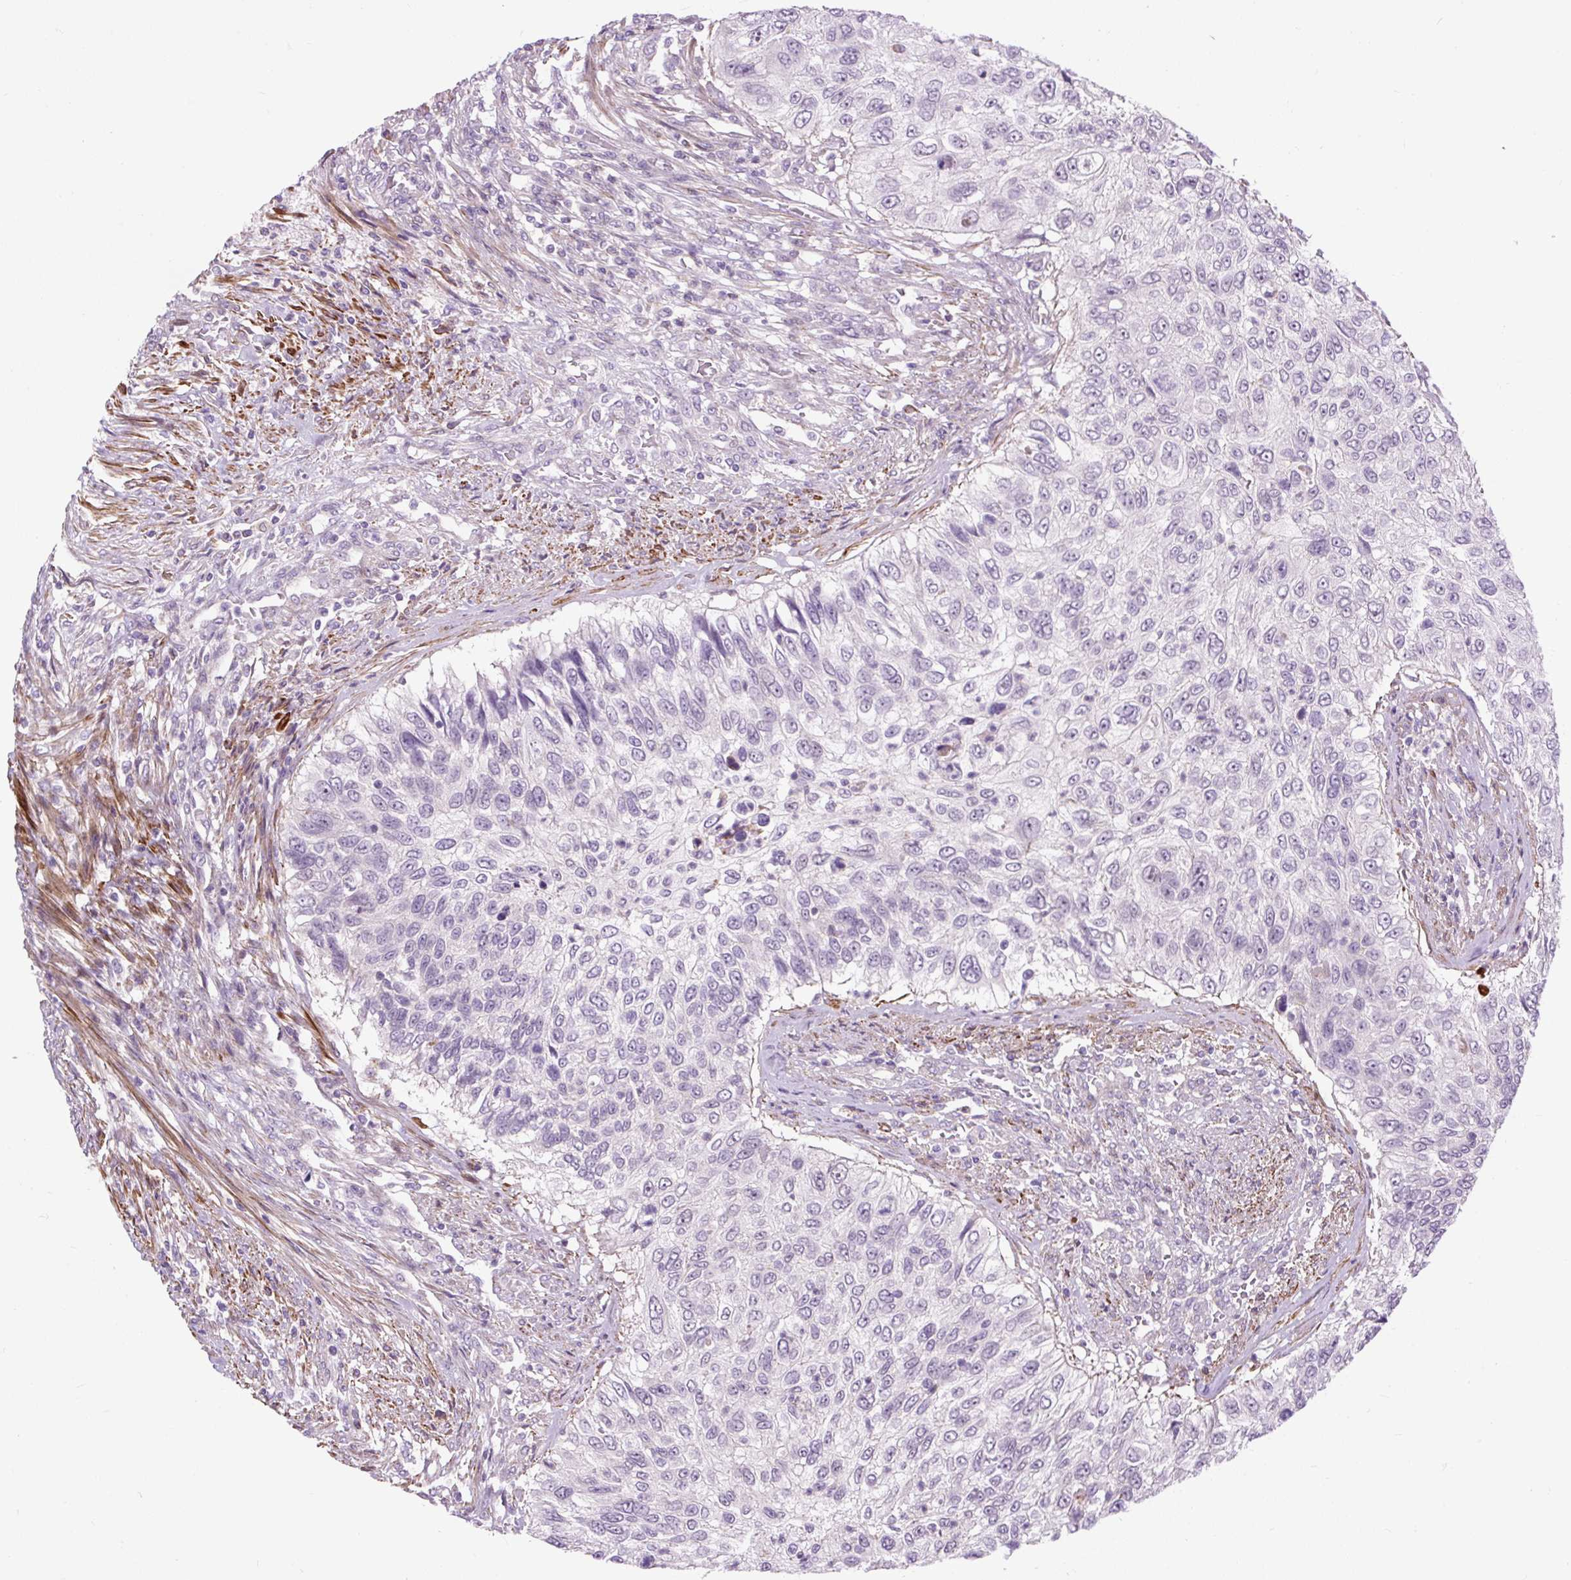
{"staining": {"intensity": "negative", "quantity": "none", "location": "none"}, "tissue": "urothelial cancer", "cell_type": "Tumor cells", "image_type": "cancer", "snomed": [{"axis": "morphology", "description": "Urothelial carcinoma, High grade"}, {"axis": "topography", "description": "Urinary bladder"}], "caption": "The immunohistochemistry photomicrograph has no significant expression in tumor cells of urothelial carcinoma (high-grade) tissue.", "gene": "ZNF197", "patient": {"sex": "female", "age": 60}}